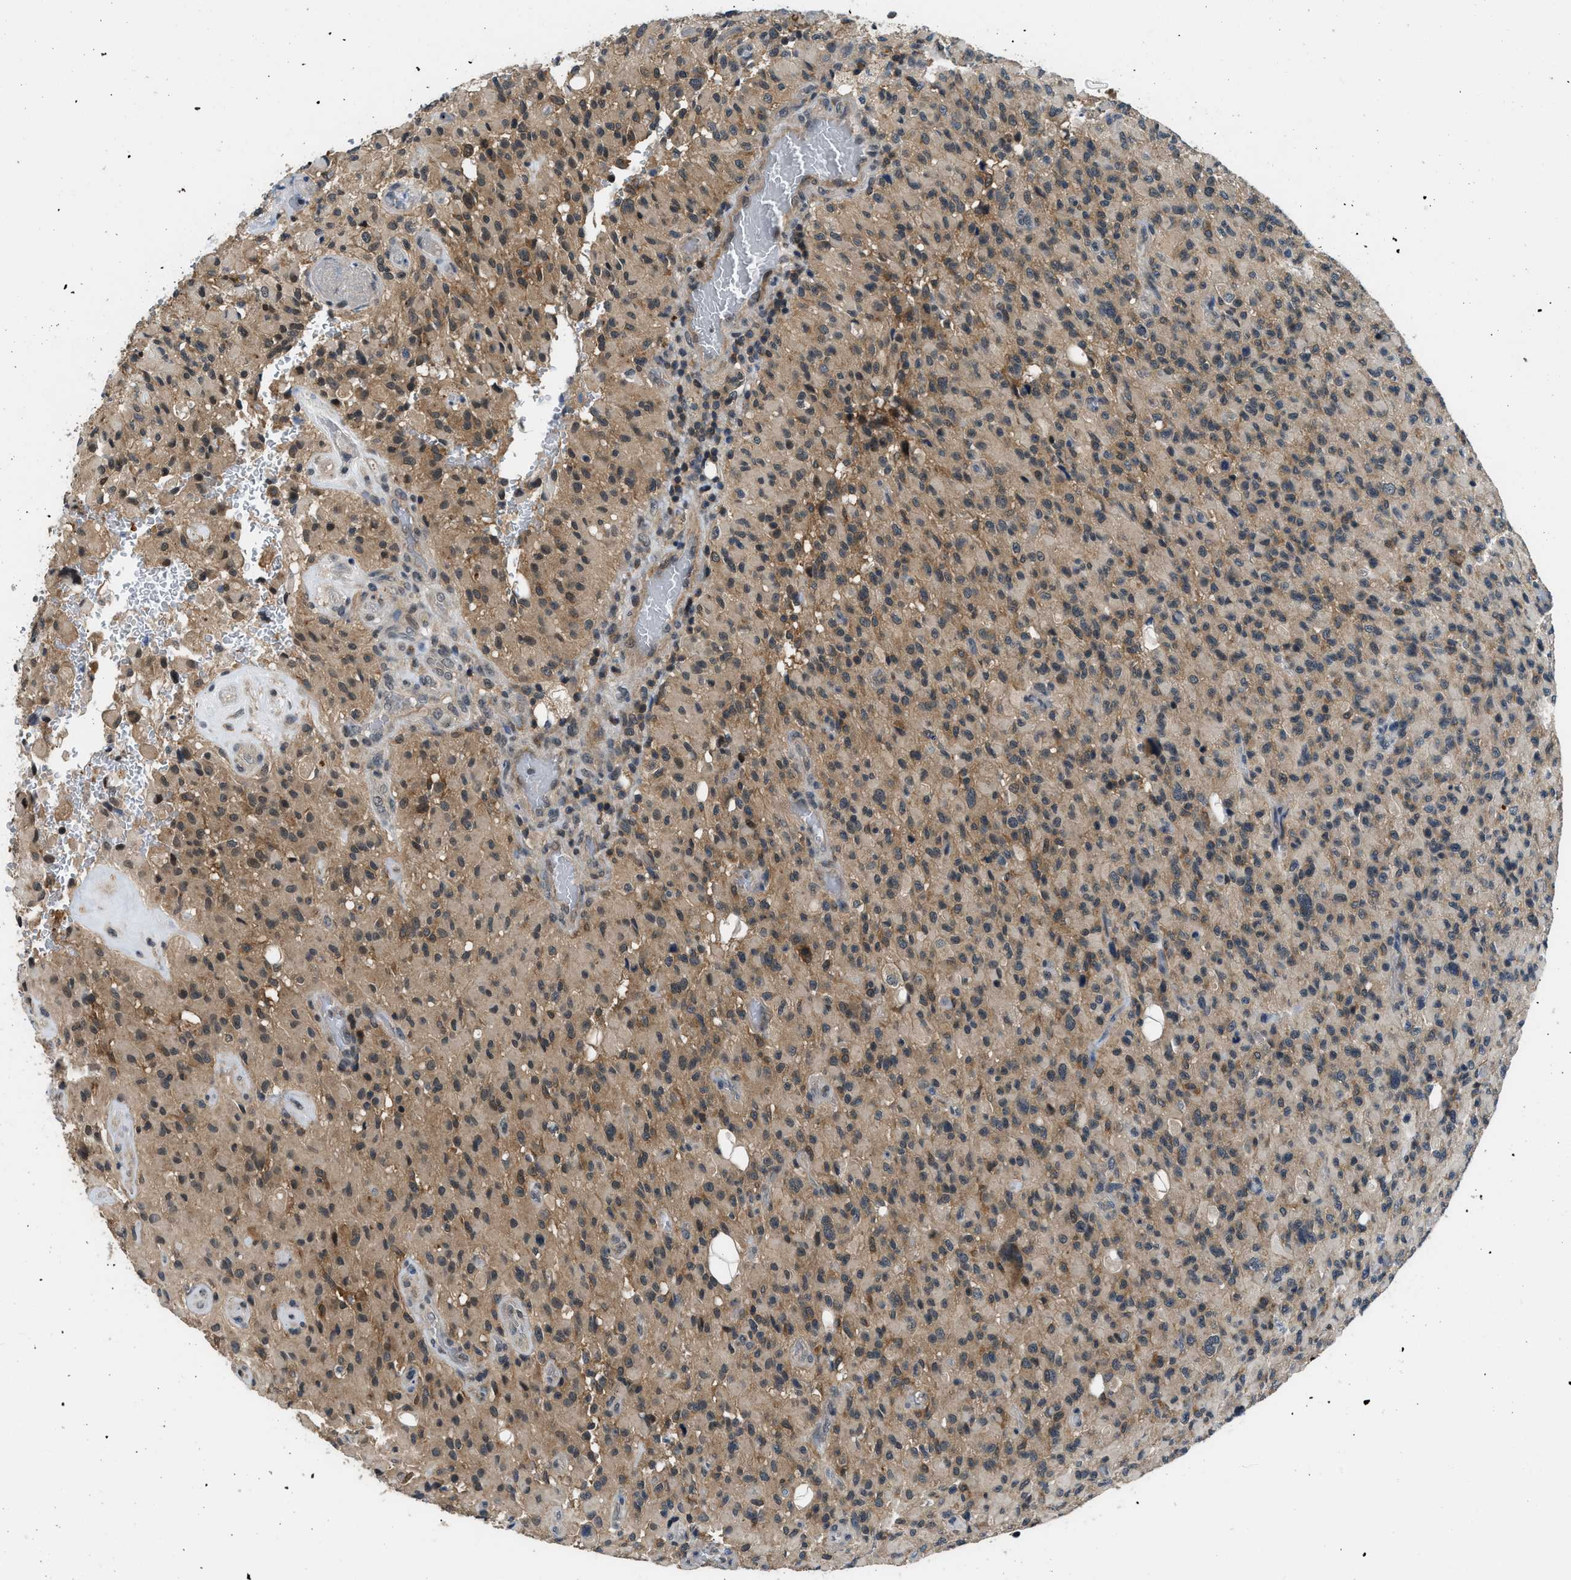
{"staining": {"intensity": "weak", "quantity": ">75%", "location": "cytoplasmic/membranous"}, "tissue": "glioma", "cell_type": "Tumor cells", "image_type": "cancer", "snomed": [{"axis": "morphology", "description": "Glioma, malignant, High grade"}, {"axis": "topography", "description": "Brain"}], "caption": "A brown stain shows weak cytoplasmic/membranous positivity of a protein in human glioma tumor cells. (Brightfield microscopy of DAB IHC at high magnification).", "gene": "MTMR1", "patient": {"sex": "male", "age": 71}}